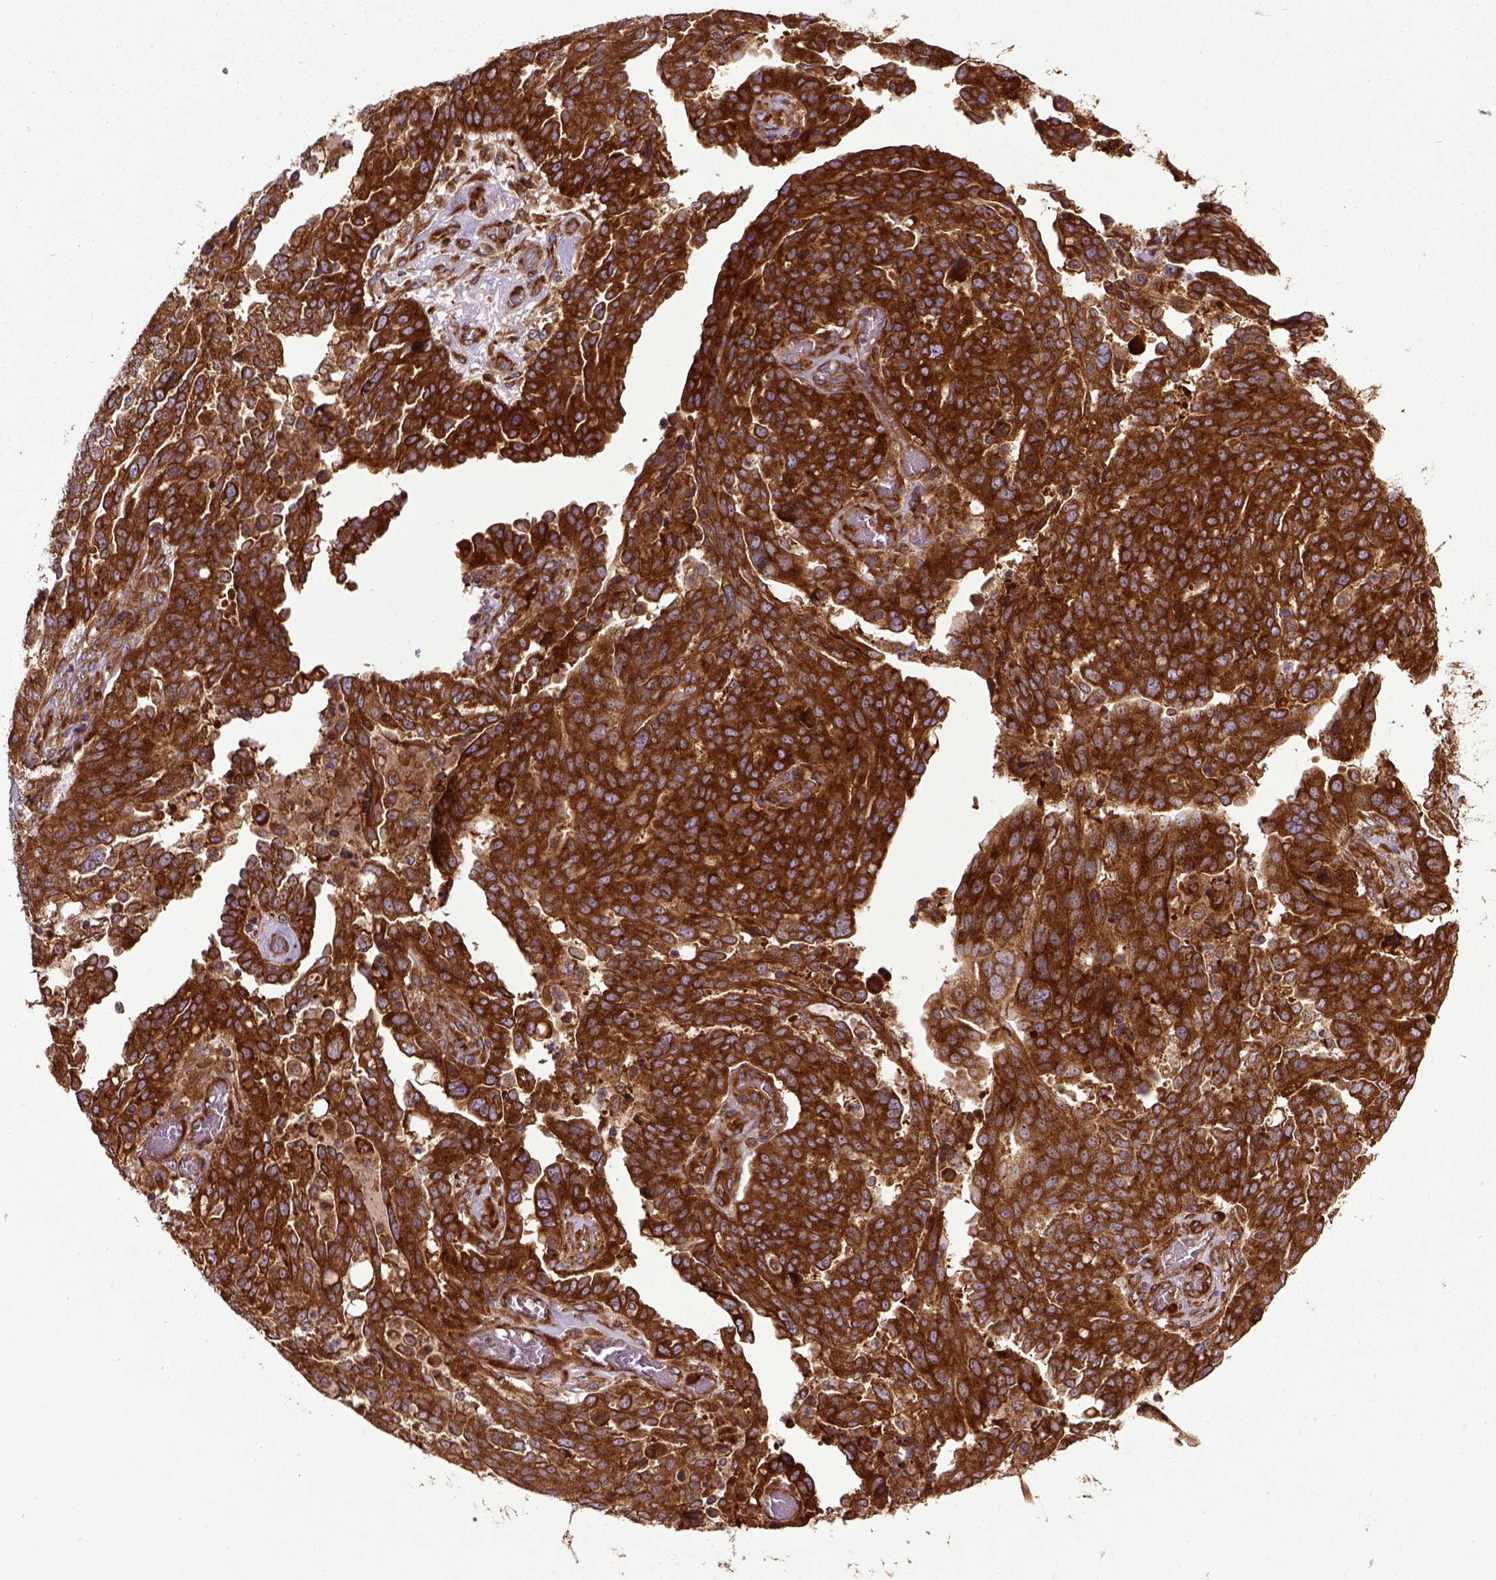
{"staining": {"intensity": "strong", "quantity": ">75%", "location": "cytoplasmic/membranous"}, "tissue": "ovarian cancer", "cell_type": "Tumor cells", "image_type": "cancer", "snomed": [{"axis": "morphology", "description": "Cystadenocarcinoma, serous, NOS"}, {"axis": "topography", "description": "Ovary"}], "caption": "Ovarian cancer stained with immunohistochemistry displays strong cytoplasmic/membranous staining in approximately >75% of tumor cells. Using DAB (brown) and hematoxylin (blue) stains, captured at high magnification using brightfield microscopy.", "gene": "CAPRIN1", "patient": {"sex": "female", "age": 67}}